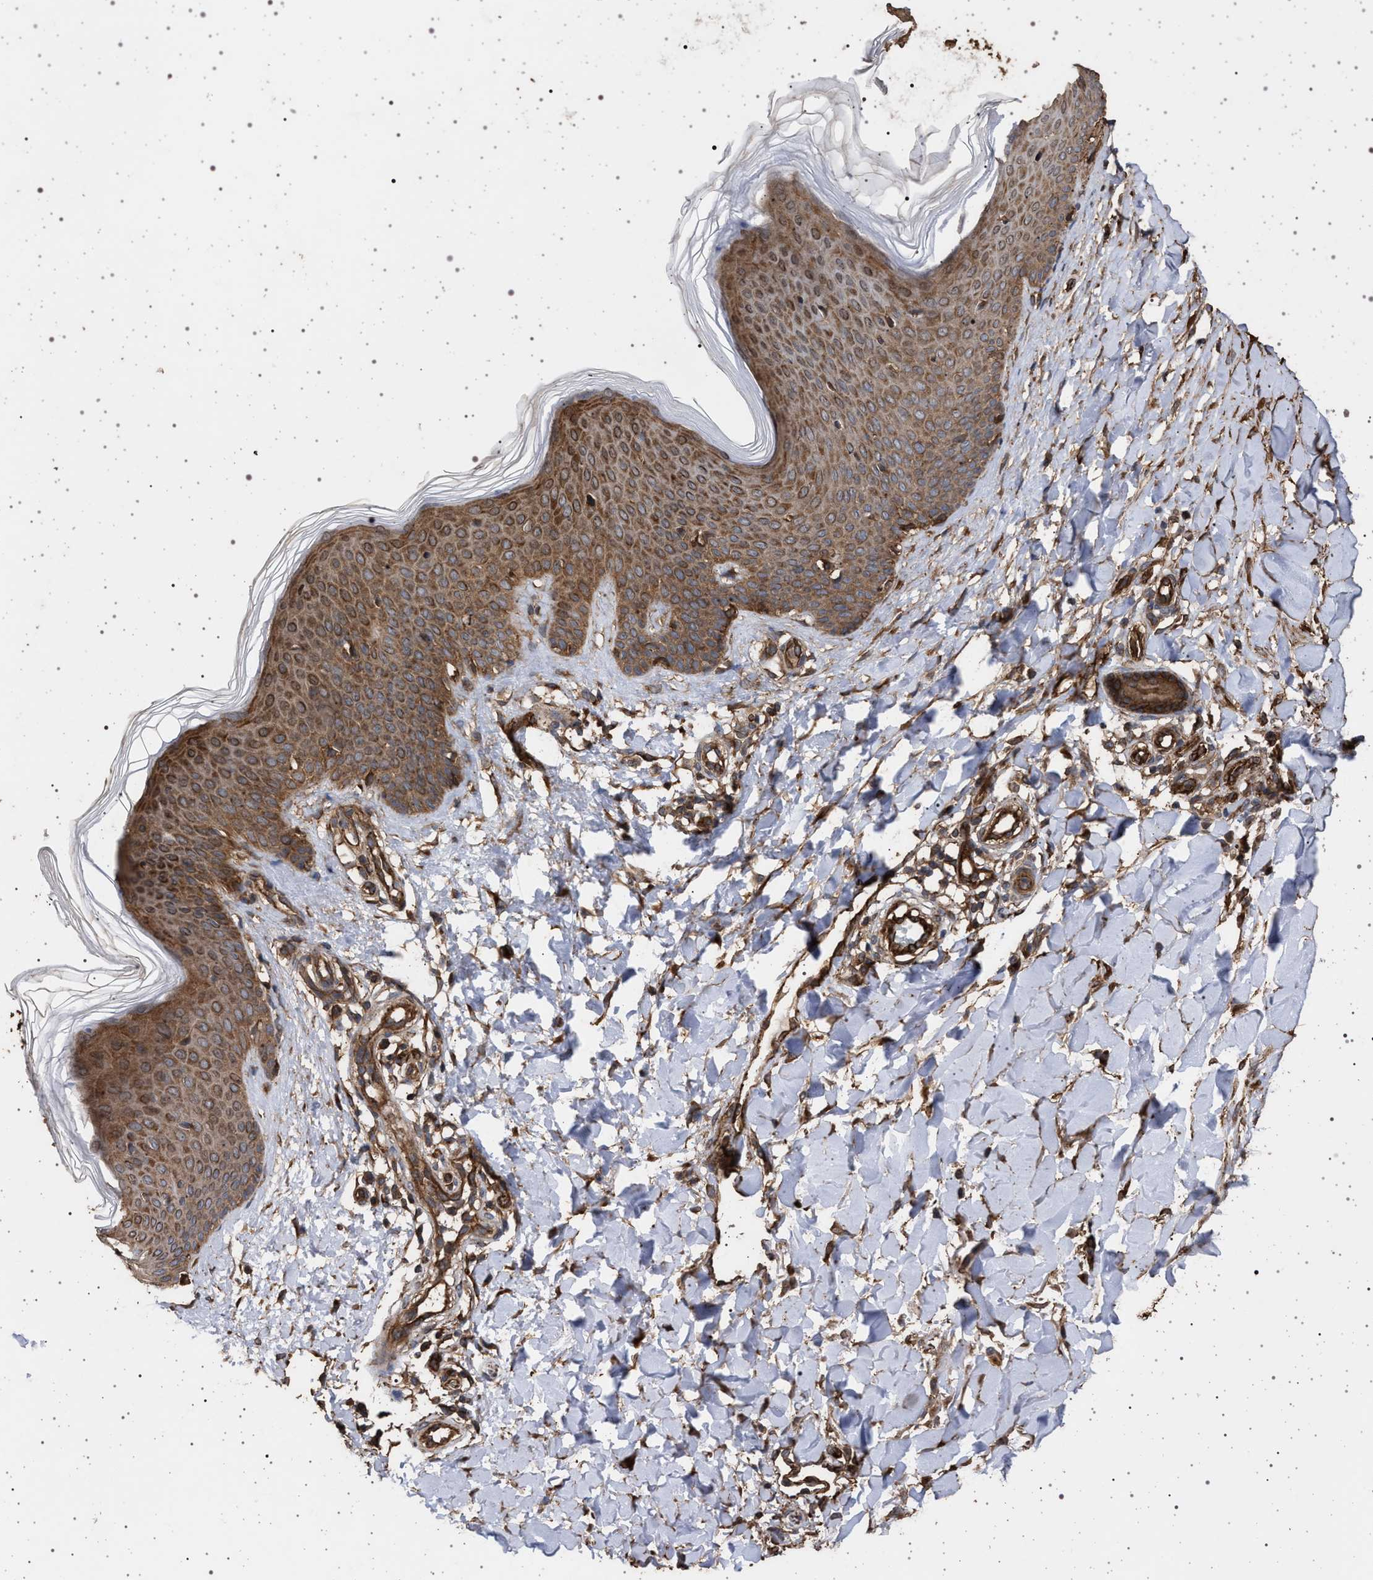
{"staining": {"intensity": "strong", "quantity": ">75%", "location": "cytoplasmic/membranous"}, "tissue": "skin", "cell_type": "Fibroblasts", "image_type": "normal", "snomed": [{"axis": "morphology", "description": "Normal tissue, NOS"}, {"axis": "topography", "description": "Skin"}], "caption": "Immunohistochemistry (IHC) histopathology image of normal human skin stained for a protein (brown), which displays high levels of strong cytoplasmic/membranous positivity in approximately >75% of fibroblasts.", "gene": "IFT20", "patient": {"sex": "male", "age": 41}}